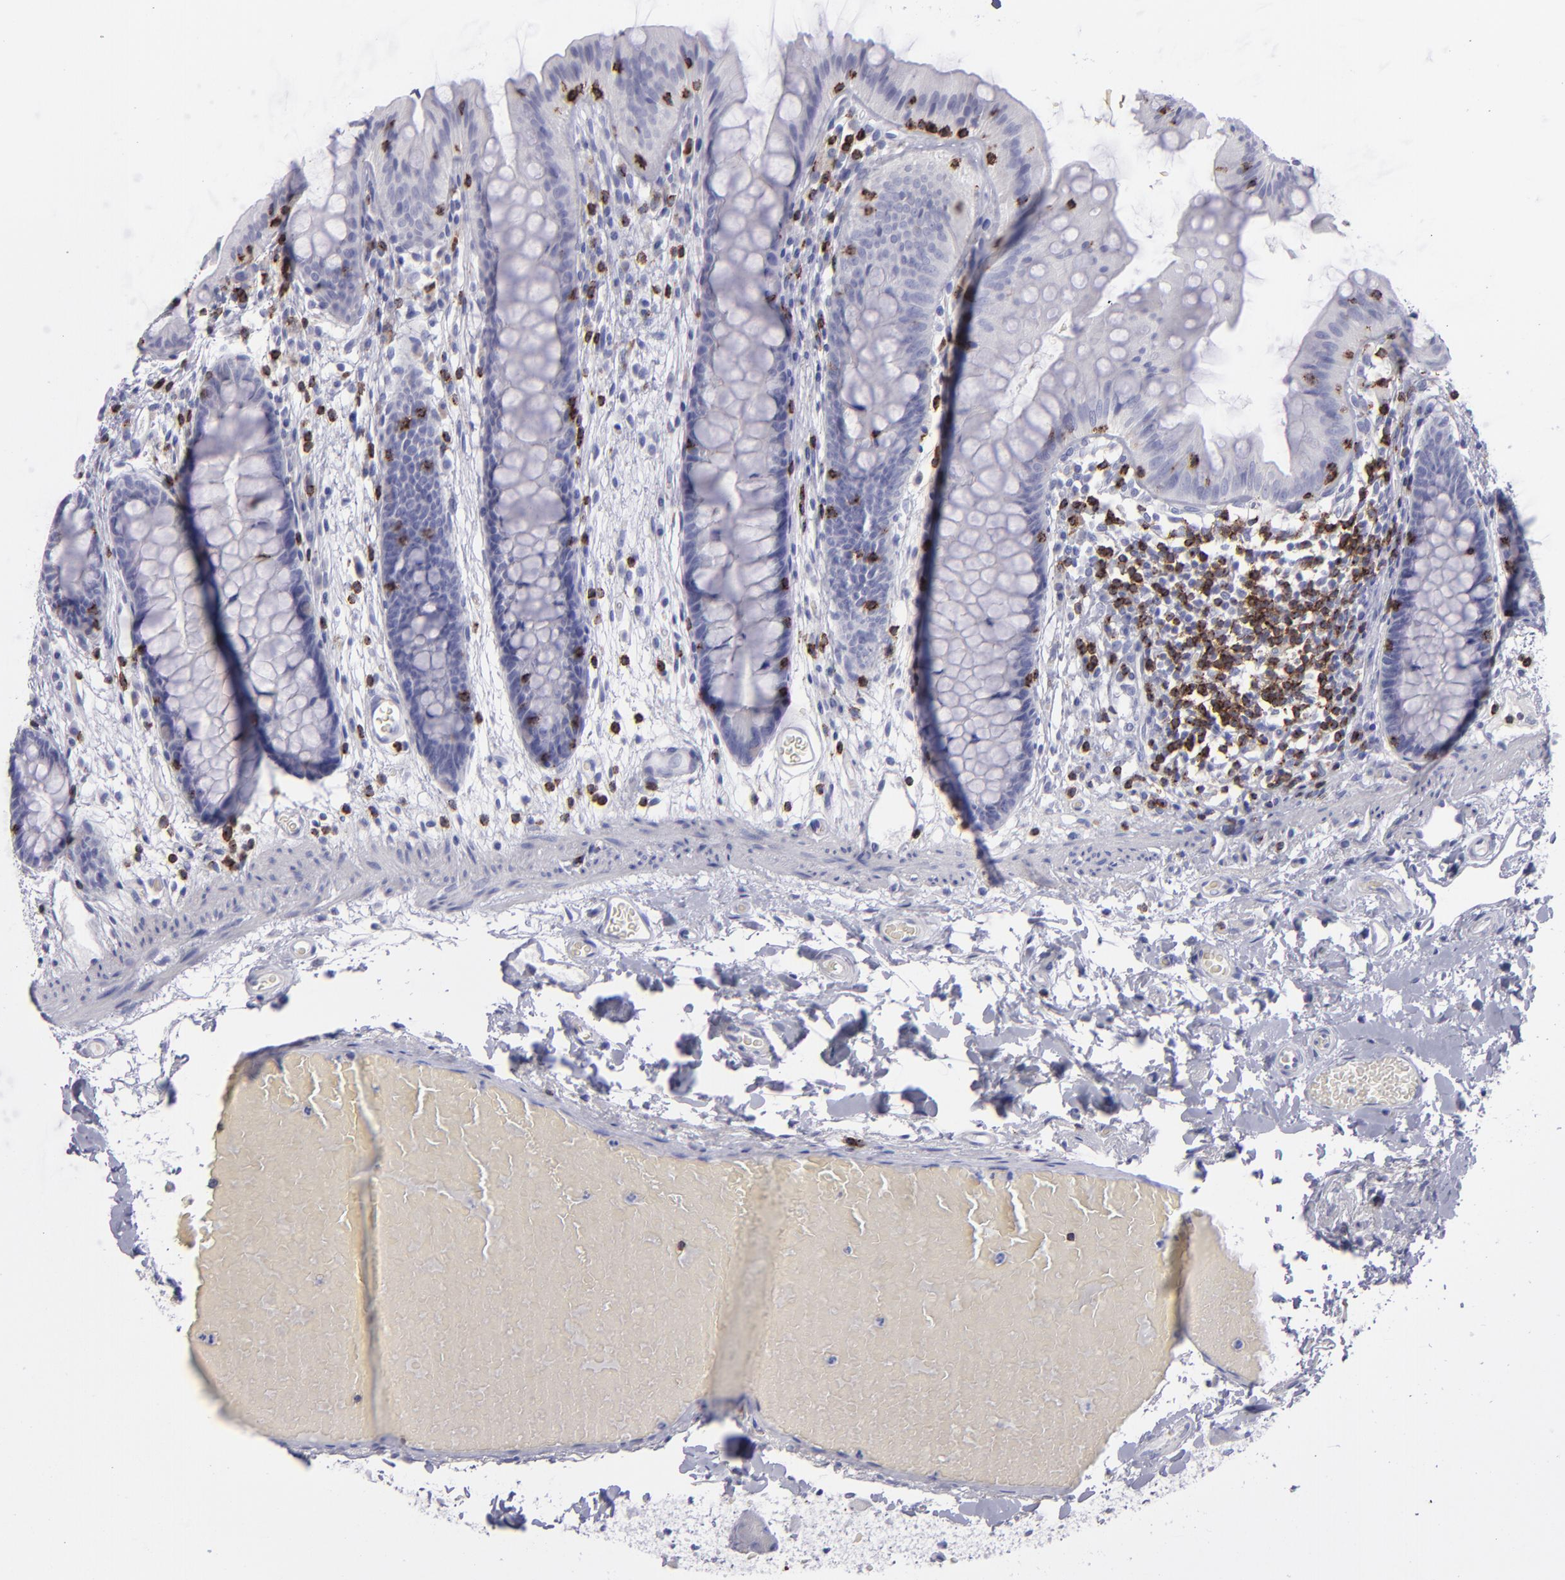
{"staining": {"intensity": "negative", "quantity": "none", "location": "none"}, "tissue": "colon", "cell_type": "Endothelial cells", "image_type": "normal", "snomed": [{"axis": "morphology", "description": "Normal tissue, NOS"}, {"axis": "topography", "description": "Smooth muscle"}, {"axis": "topography", "description": "Colon"}], "caption": "Endothelial cells are negative for brown protein staining in normal colon.", "gene": "CD2", "patient": {"sex": "male", "age": 67}}